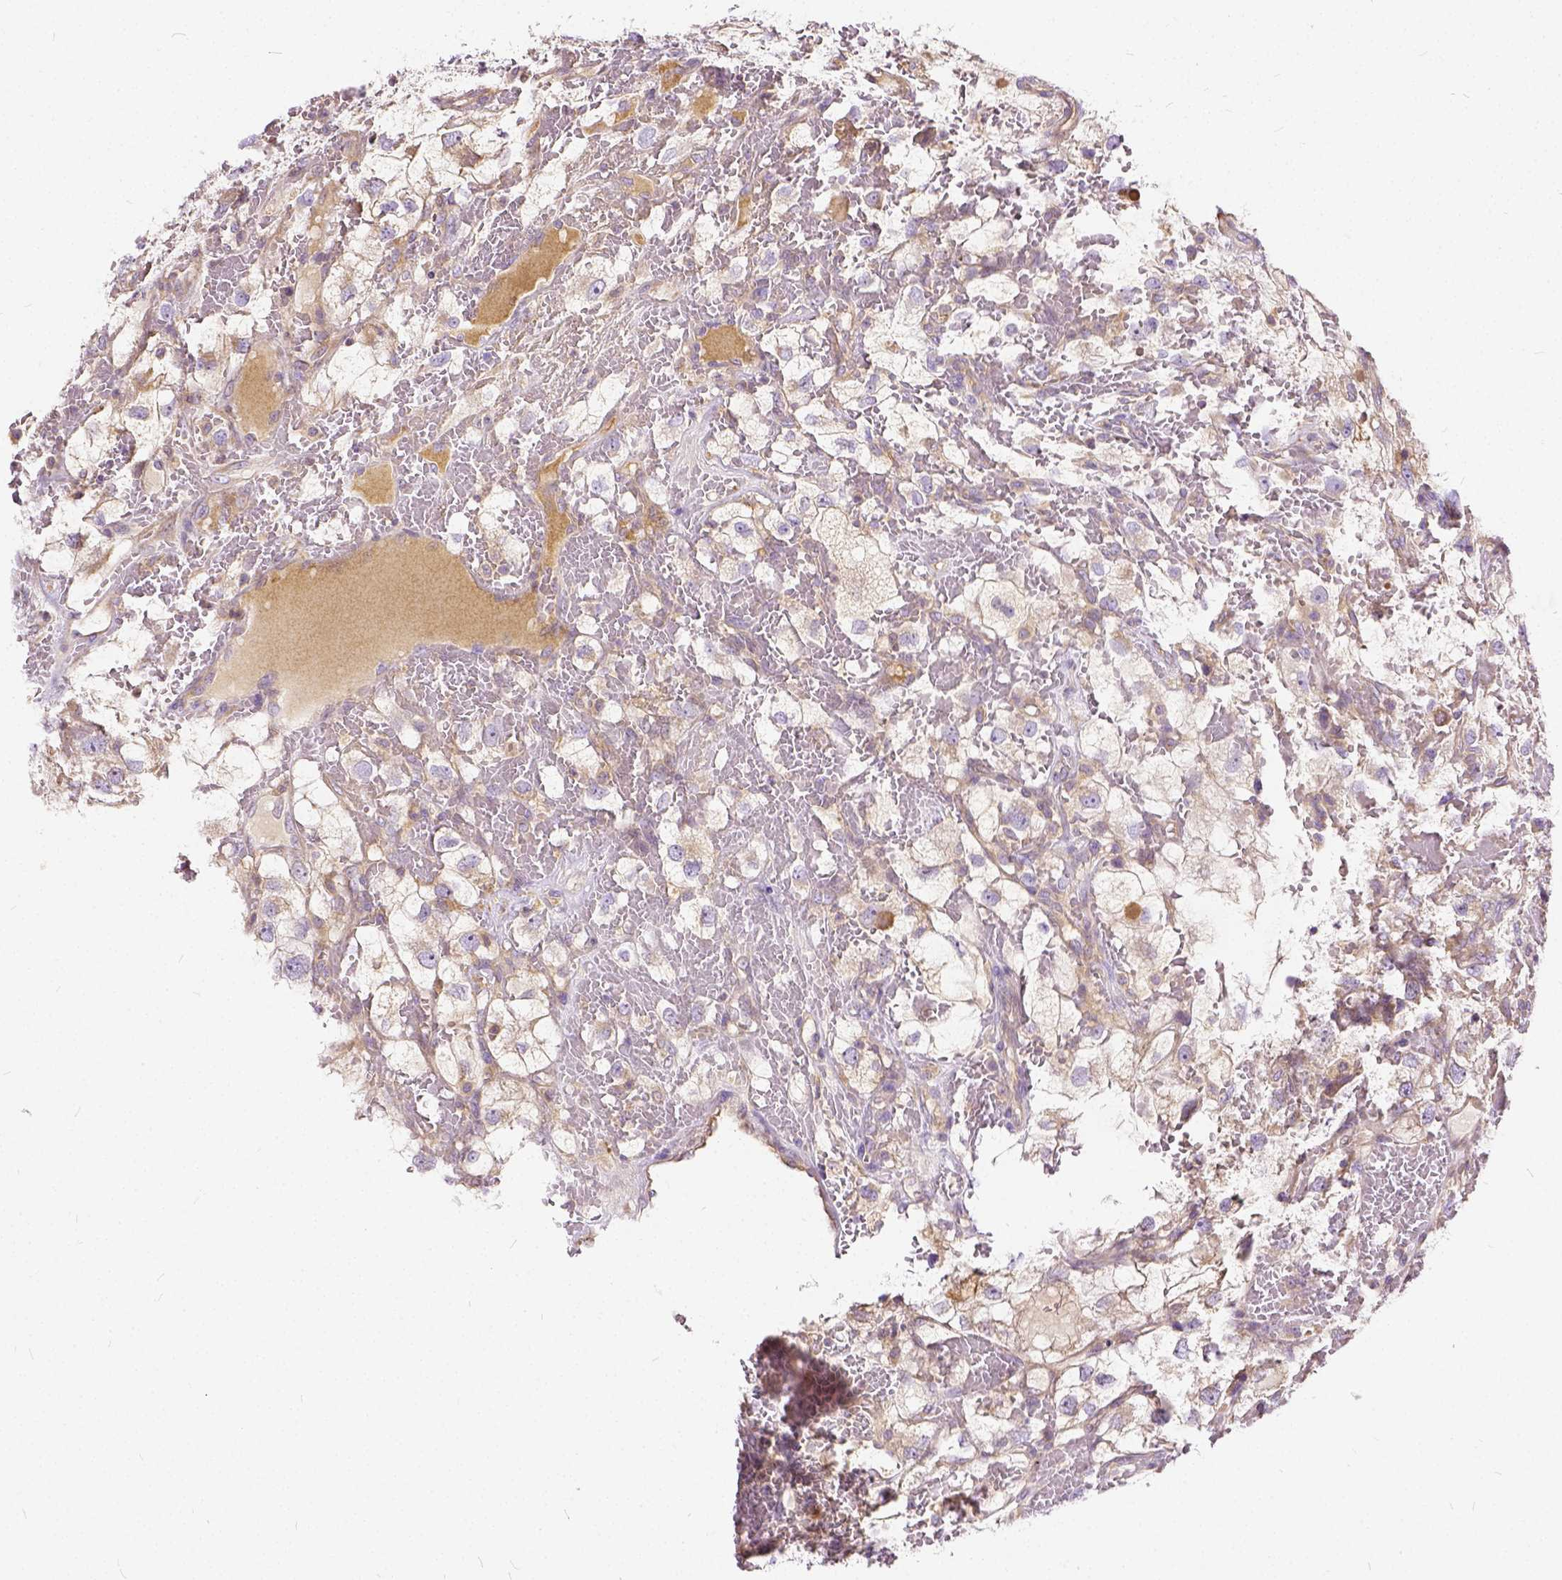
{"staining": {"intensity": "negative", "quantity": "none", "location": "none"}, "tissue": "renal cancer", "cell_type": "Tumor cells", "image_type": "cancer", "snomed": [{"axis": "morphology", "description": "Adenocarcinoma, NOS"}, {"axis": "topography", "description": "Kidney"}], "caption": "Renal cancer (adenocarcinoma) stained for a protein using immunohistochemistry (IHC) reveals no expression tumor cells.", "gene": "CADM4", "patient": {"sex": "male", "age": 59}}